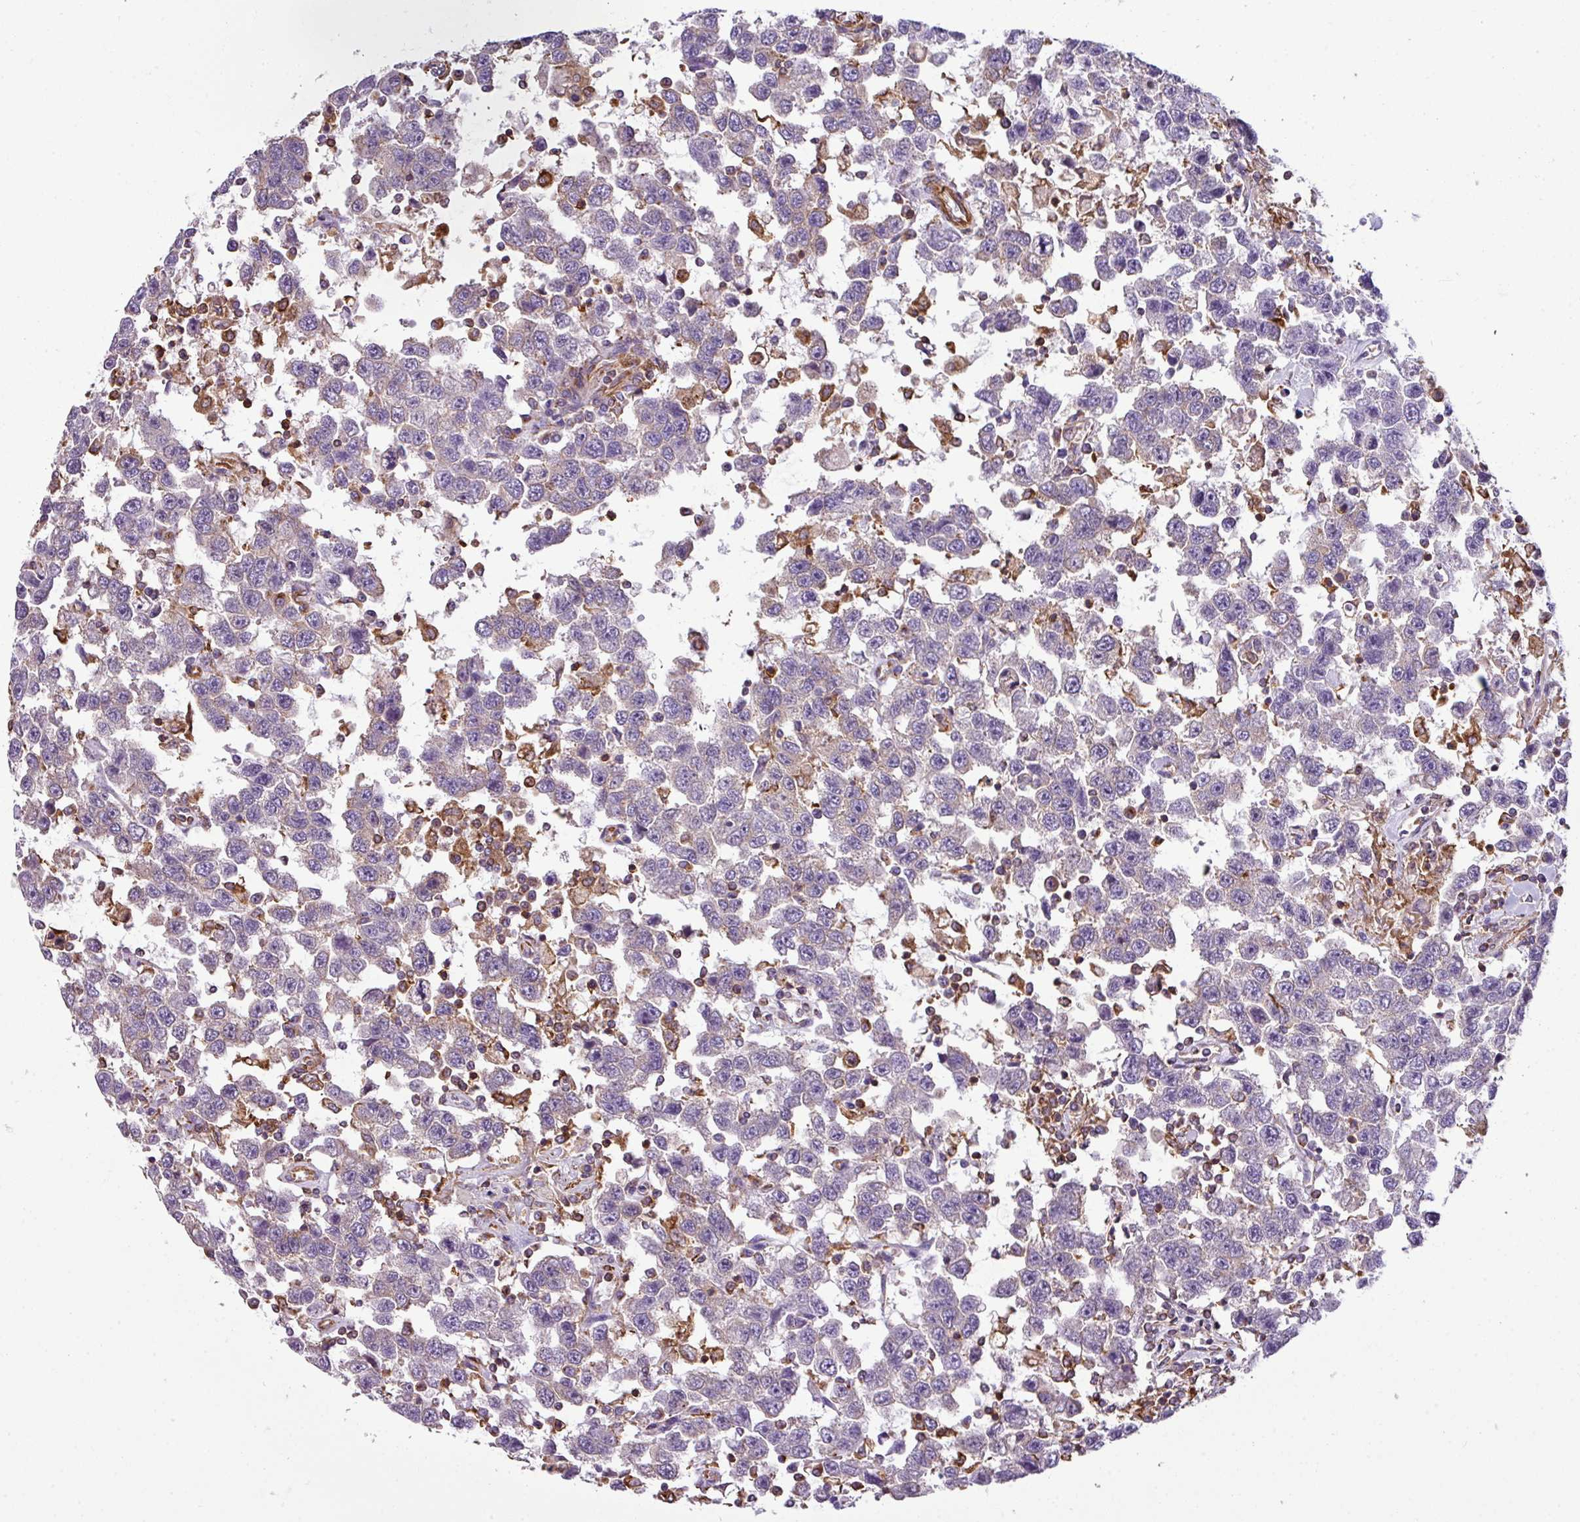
{"staining": {"intensity": "negative", "quantity": "none", "location": "none"}, "tissue": "testis cancer", "cell_type": "Tumor cells", "image_type": "cancer", "snomed": [{"axis": "morphology", "description": "Seminoma, NOS"}, {"axis": "topography", "description": "Testis"}], "caption": "Tumor cells are negative for protein expression in human testis cancer (seminoma). Nuclei are stained in blue.", "gene": "XNDC1N", "patient": {"sex": "male", "age": 41}}